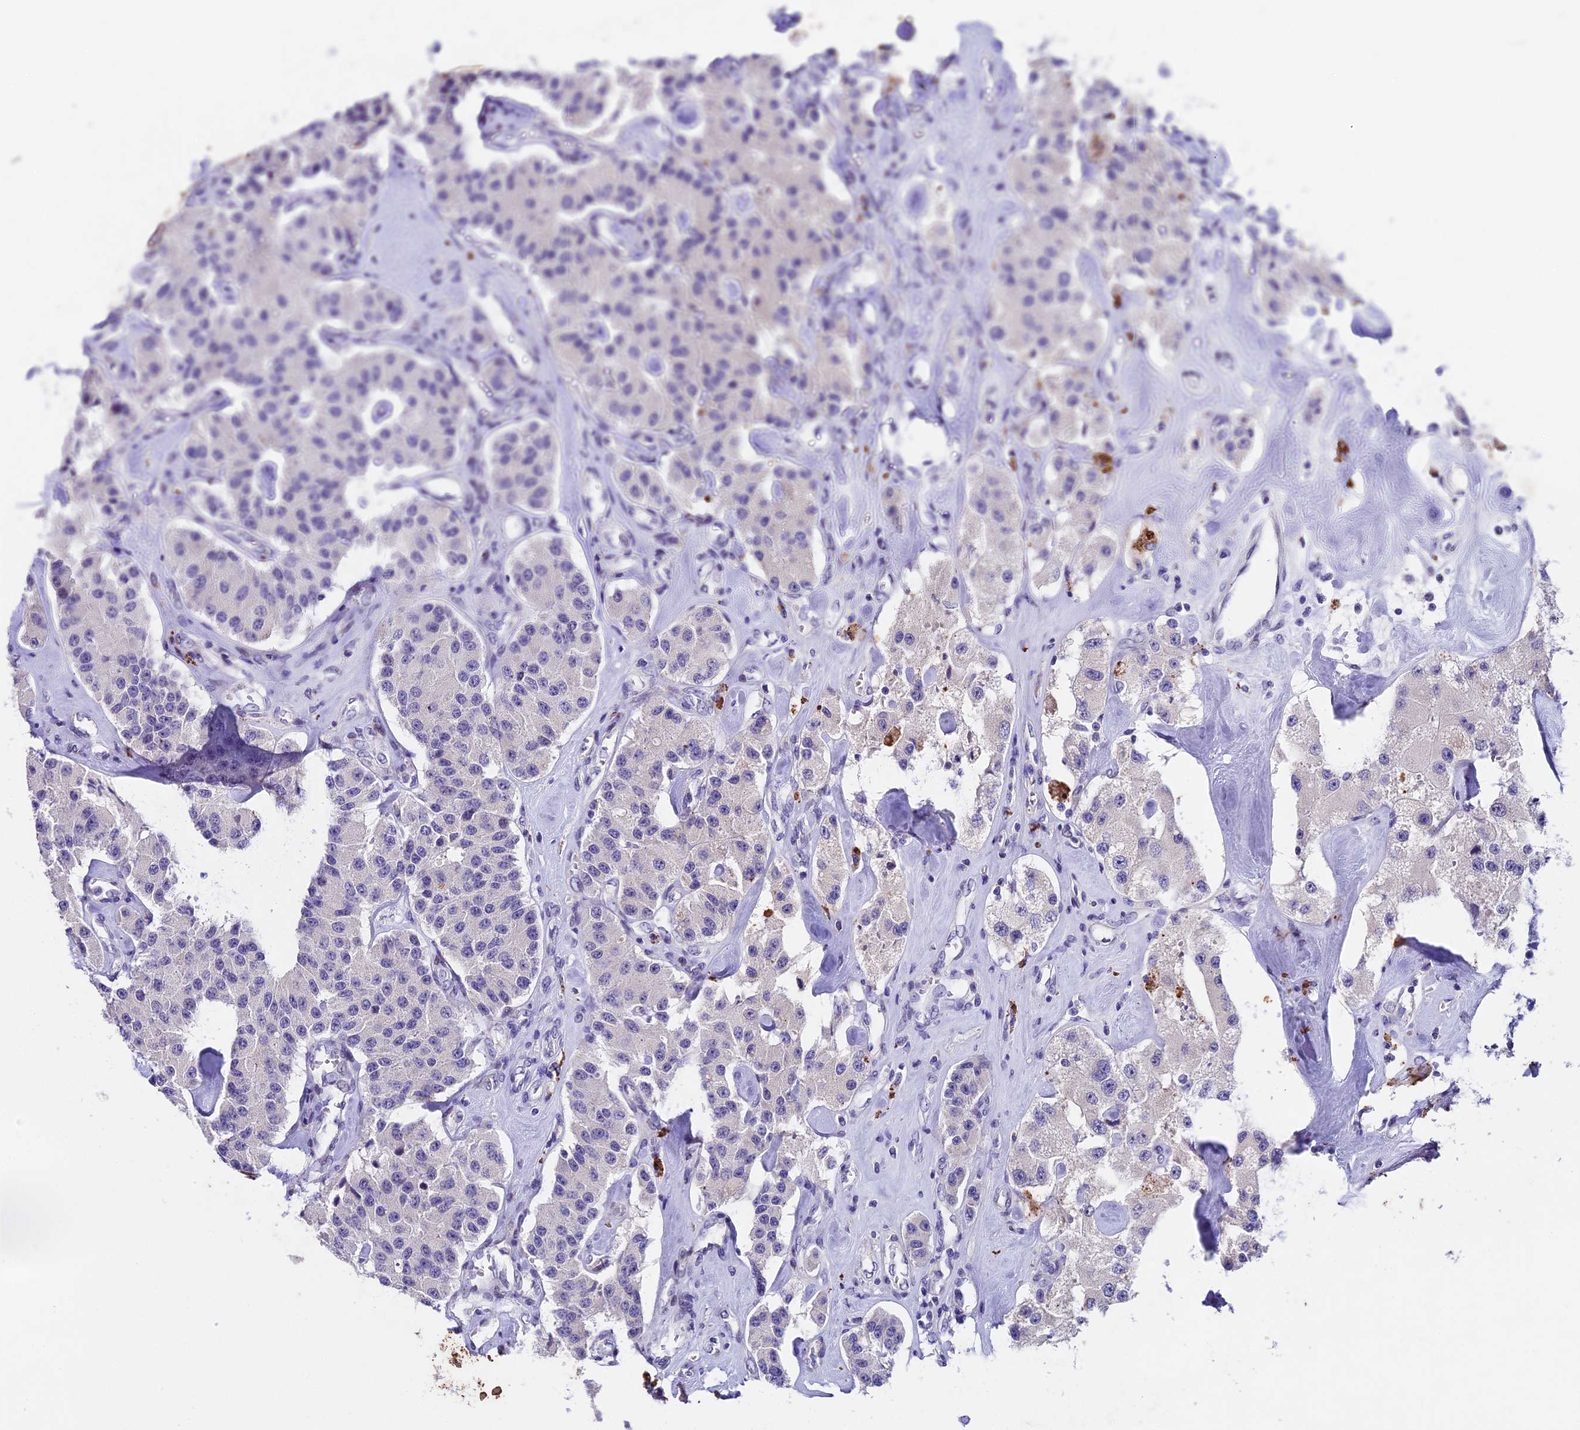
{"staining": {"intensity": "negative", "quantity": "none", "location": "none"}, "tissue": "carcinoid", "cell_type": "Tumor cells", "image_type": "cancer", "snomed": [{"axis": "morphology", "description": "Carcinoid, malignant, NOS"}, {"axis": "topography", "description": "Pancreas"}], "caption": "Immunohistochemical staining of human carcinoid demonstrates no significant positivity in tumor cells. Brightfield microscopy of IHC stained with DAB (brown) and hematoxylin (blue), captured at high magnification.", "gene": "IFT140", "patient": {"sex": "male", "age": 41}}